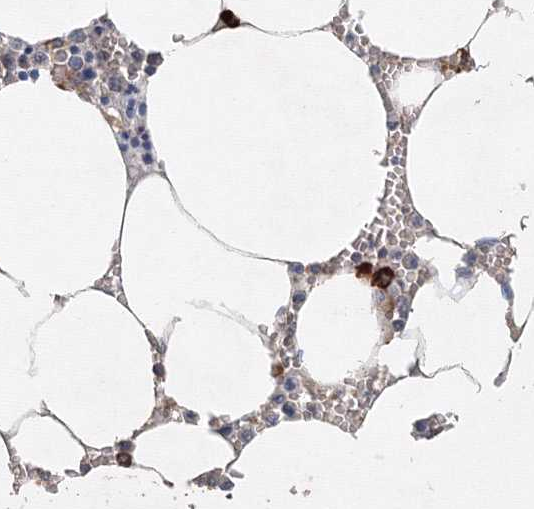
{"staining": {"intensity": "strong", "quantity": "<25%", "location": "cytoplasmic/membranous"}, "tissue": "bone marrow", "cell_type": "Hematopoietic cells", "image_type": "normal", "snomed": [{"axis": "morphology", "description": "Normal tissue, NOS"}, {"axis": "topography", "description": "Bone marrow"}], "caption": "DAB (3,3'-diaminobenzidine) immunohistochemical staining of normal bone marrow reveals strong cytoplasmic/membranous protein positivity in approximately <25% of hematopoietic cells. The staining is performed using DAB (3,3'-diaminobenzidine) brown chromogen to label protein expression. The nuclei are counter-stained blue using hematoxylin.", "gene": "NALF2", "patient": {"sex": "male", "age": 70}}